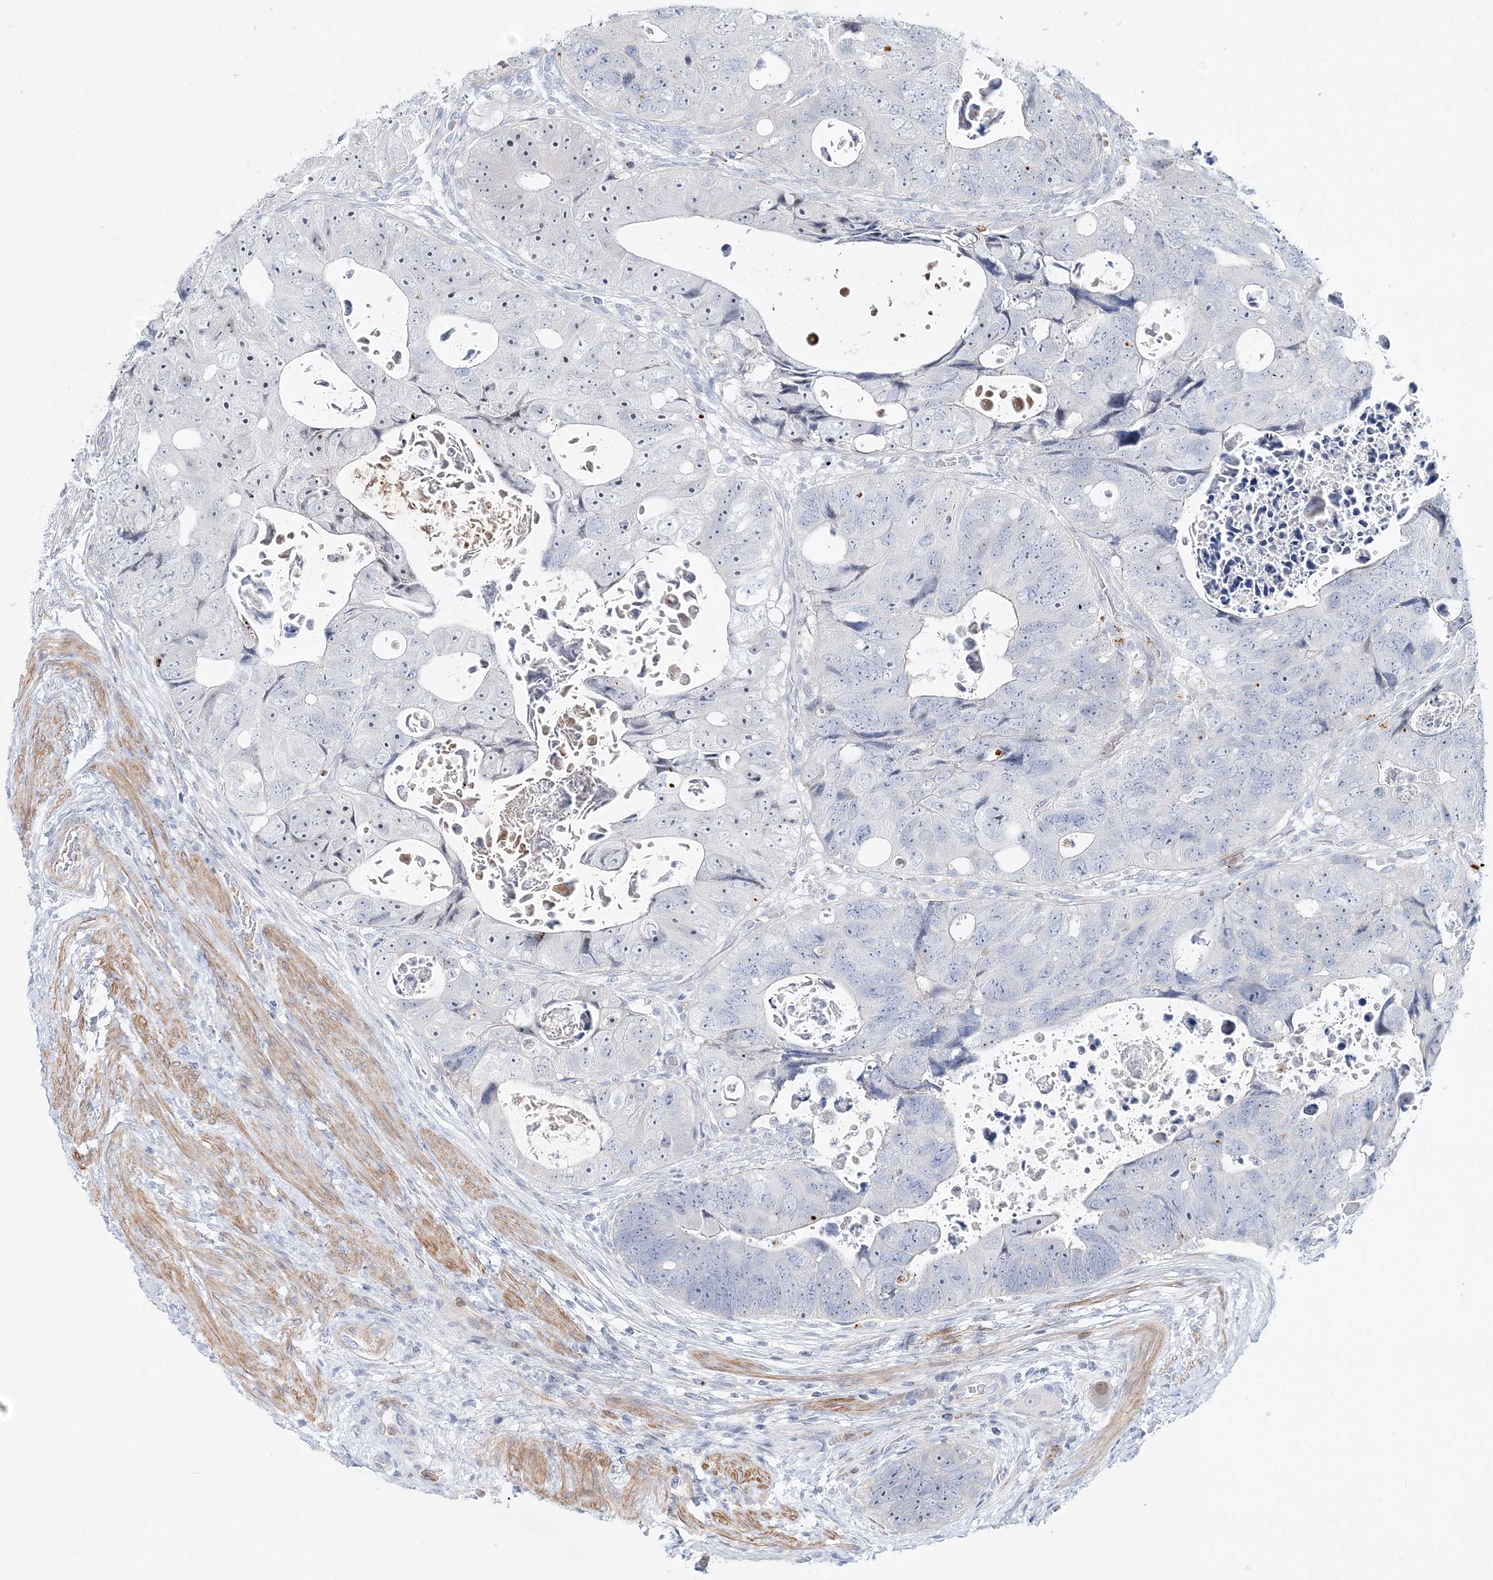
{"staining": {"intensity": "negative", "quantity": "none", "location": "none"}, "tissue": "colorectal cancer", "cell_type": "Tumor cells", "image_type": "cancer", "snomed": [{"axis": "morphology", "description": "Adenocarcinoma, NOS"}, {"axis": "topography", "description": "Rectum"}], "caption": "DAB (3,3'-diaminobenzidine) immunohistochemical staining of adenocarcinoma (colorectal) reveals no significant staining in tumor cells.", "gene": "DNAH5", "patient": {"sex": "male", "age": 59}}